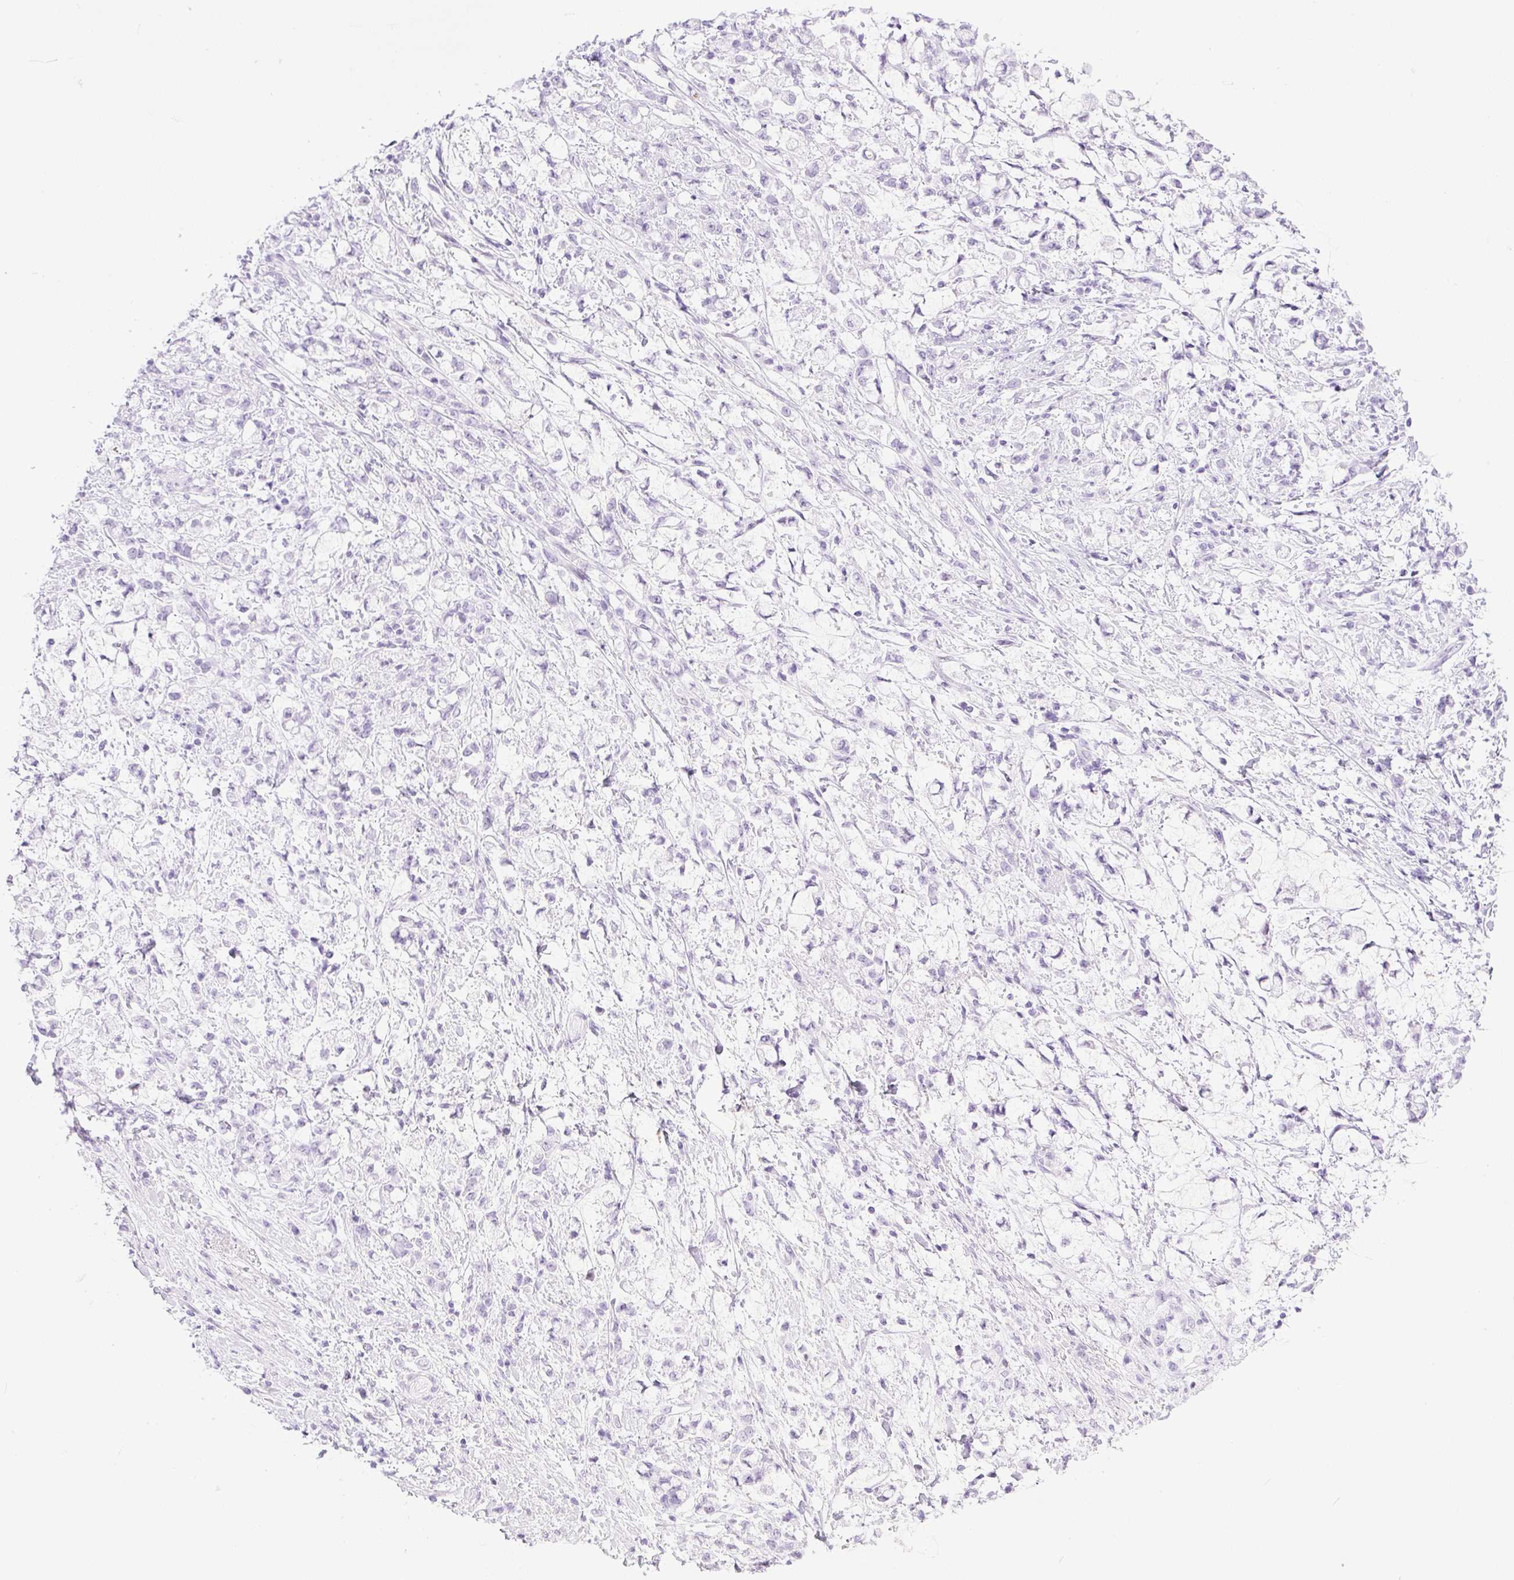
{"staining": {"intensity": "negative", "quantity": "none", "location": "none"}, "tissue": "stomach cancer", "cell_type": "Tumor cells", "image_type": "cancer", "snomed": [{"axis": "morphology", "description": "Adenocarcinoma, NOS"}, {"axis": "topography", "description": "Stomach"}], "caption": "Immunohistochemistry of stomach cancer (adenocarcinoma) reveals no staining in tumor cells.", "gene": "SPRR4", "patient": {"sex": "female", "age": 60}}